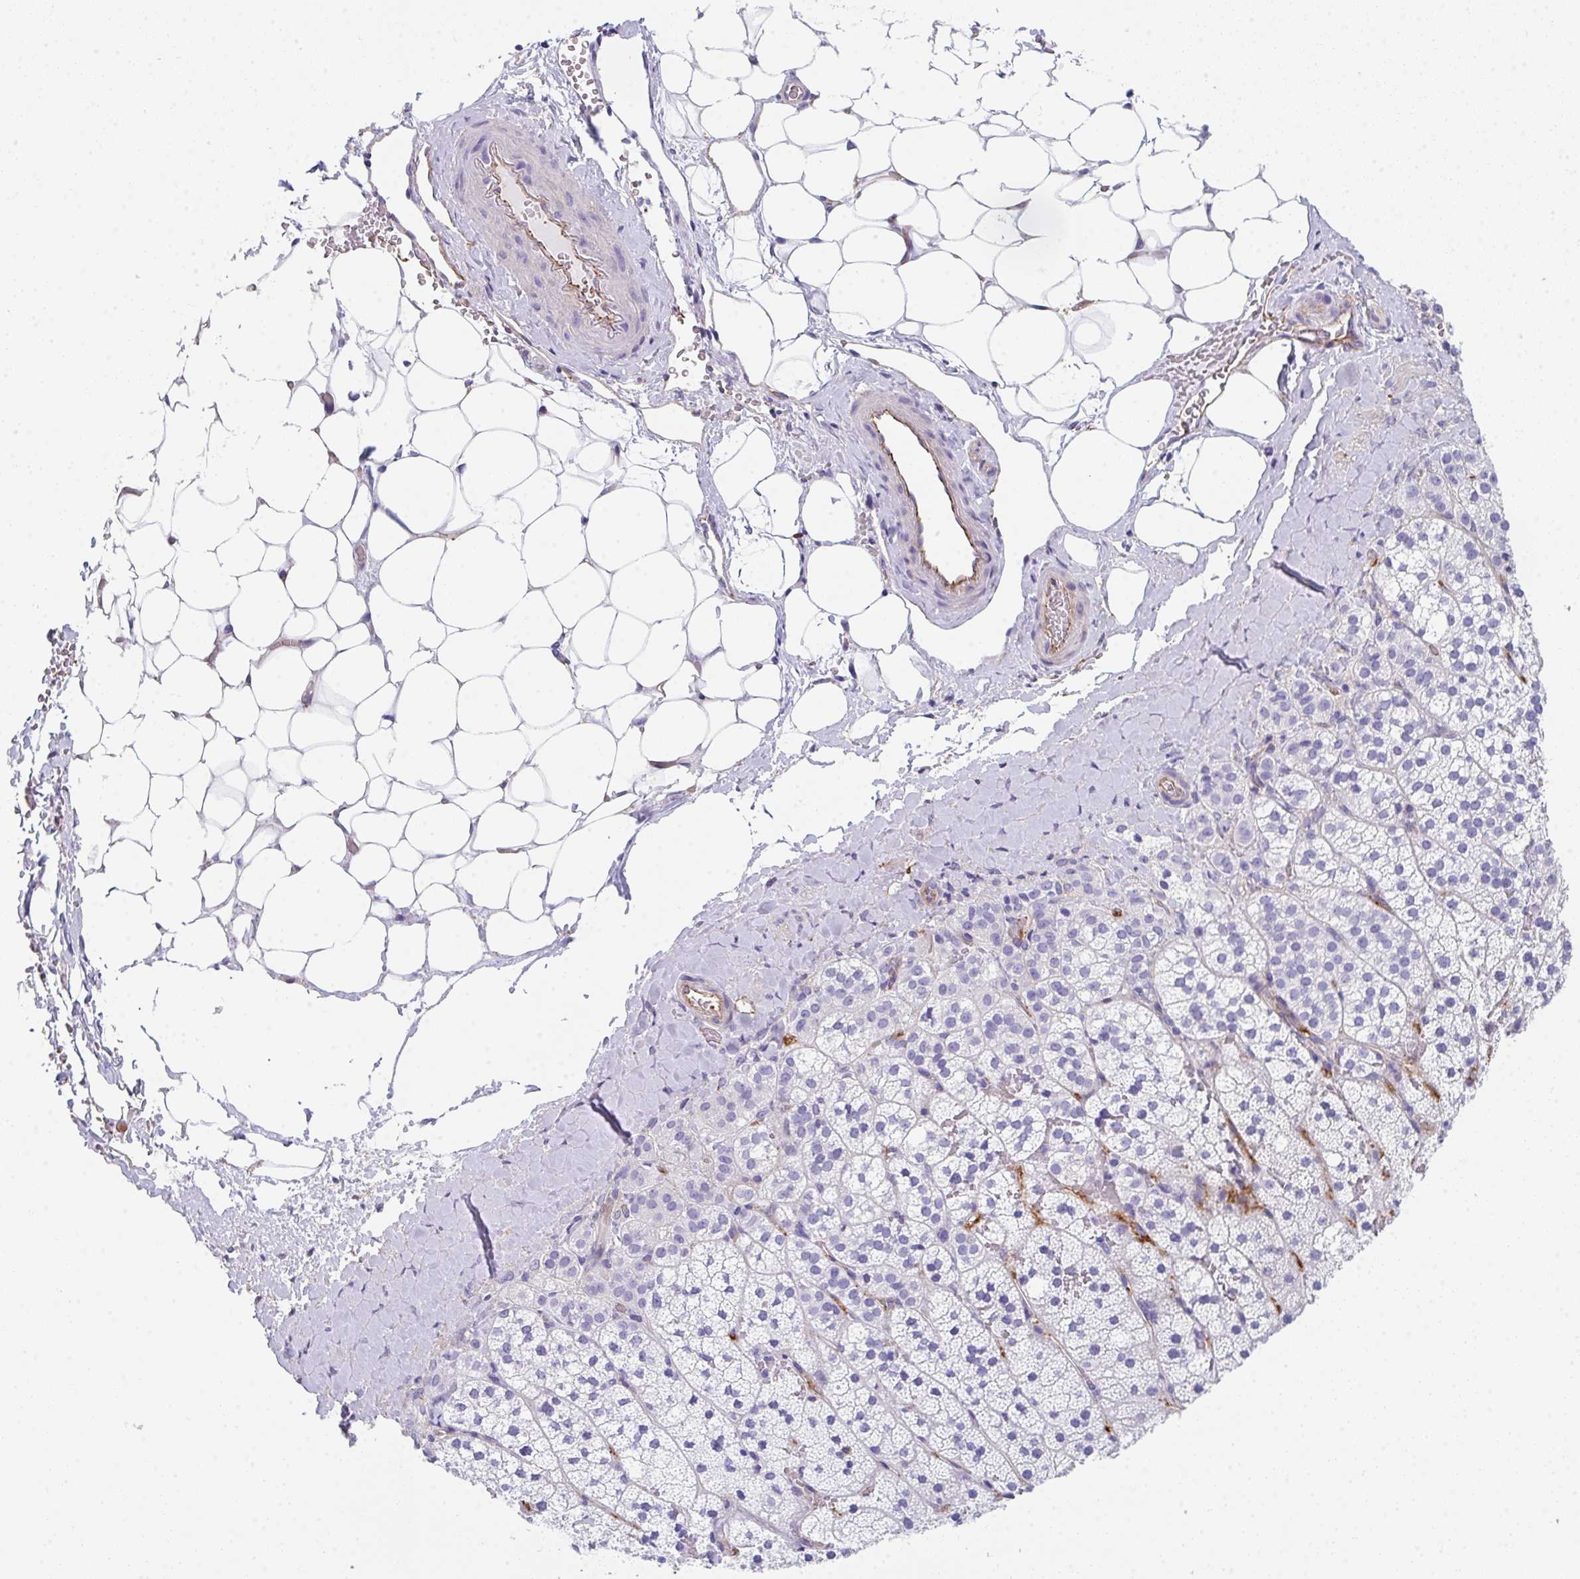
{"staining": {"intensity": "negative", "quantity": "none", "location": "none"}, "tissue": "adrenal gland", "cell_type": "Glandular cells", "image_type": "normal", "snomed": [{"axis": "morphology", "description": "Normal tissue, NOS"}, {"axis": "topography", "description": "Adrenal gland"}], "caption": "There is no significant staining in glandular cells of adrenal gland. (Brightfield microscopy of DAB (3,3'-diaminobenzidine) immunohistochemistry at high magnification).", "gene": "DBN1", "patient": {"sex": "male", "age": 53}}